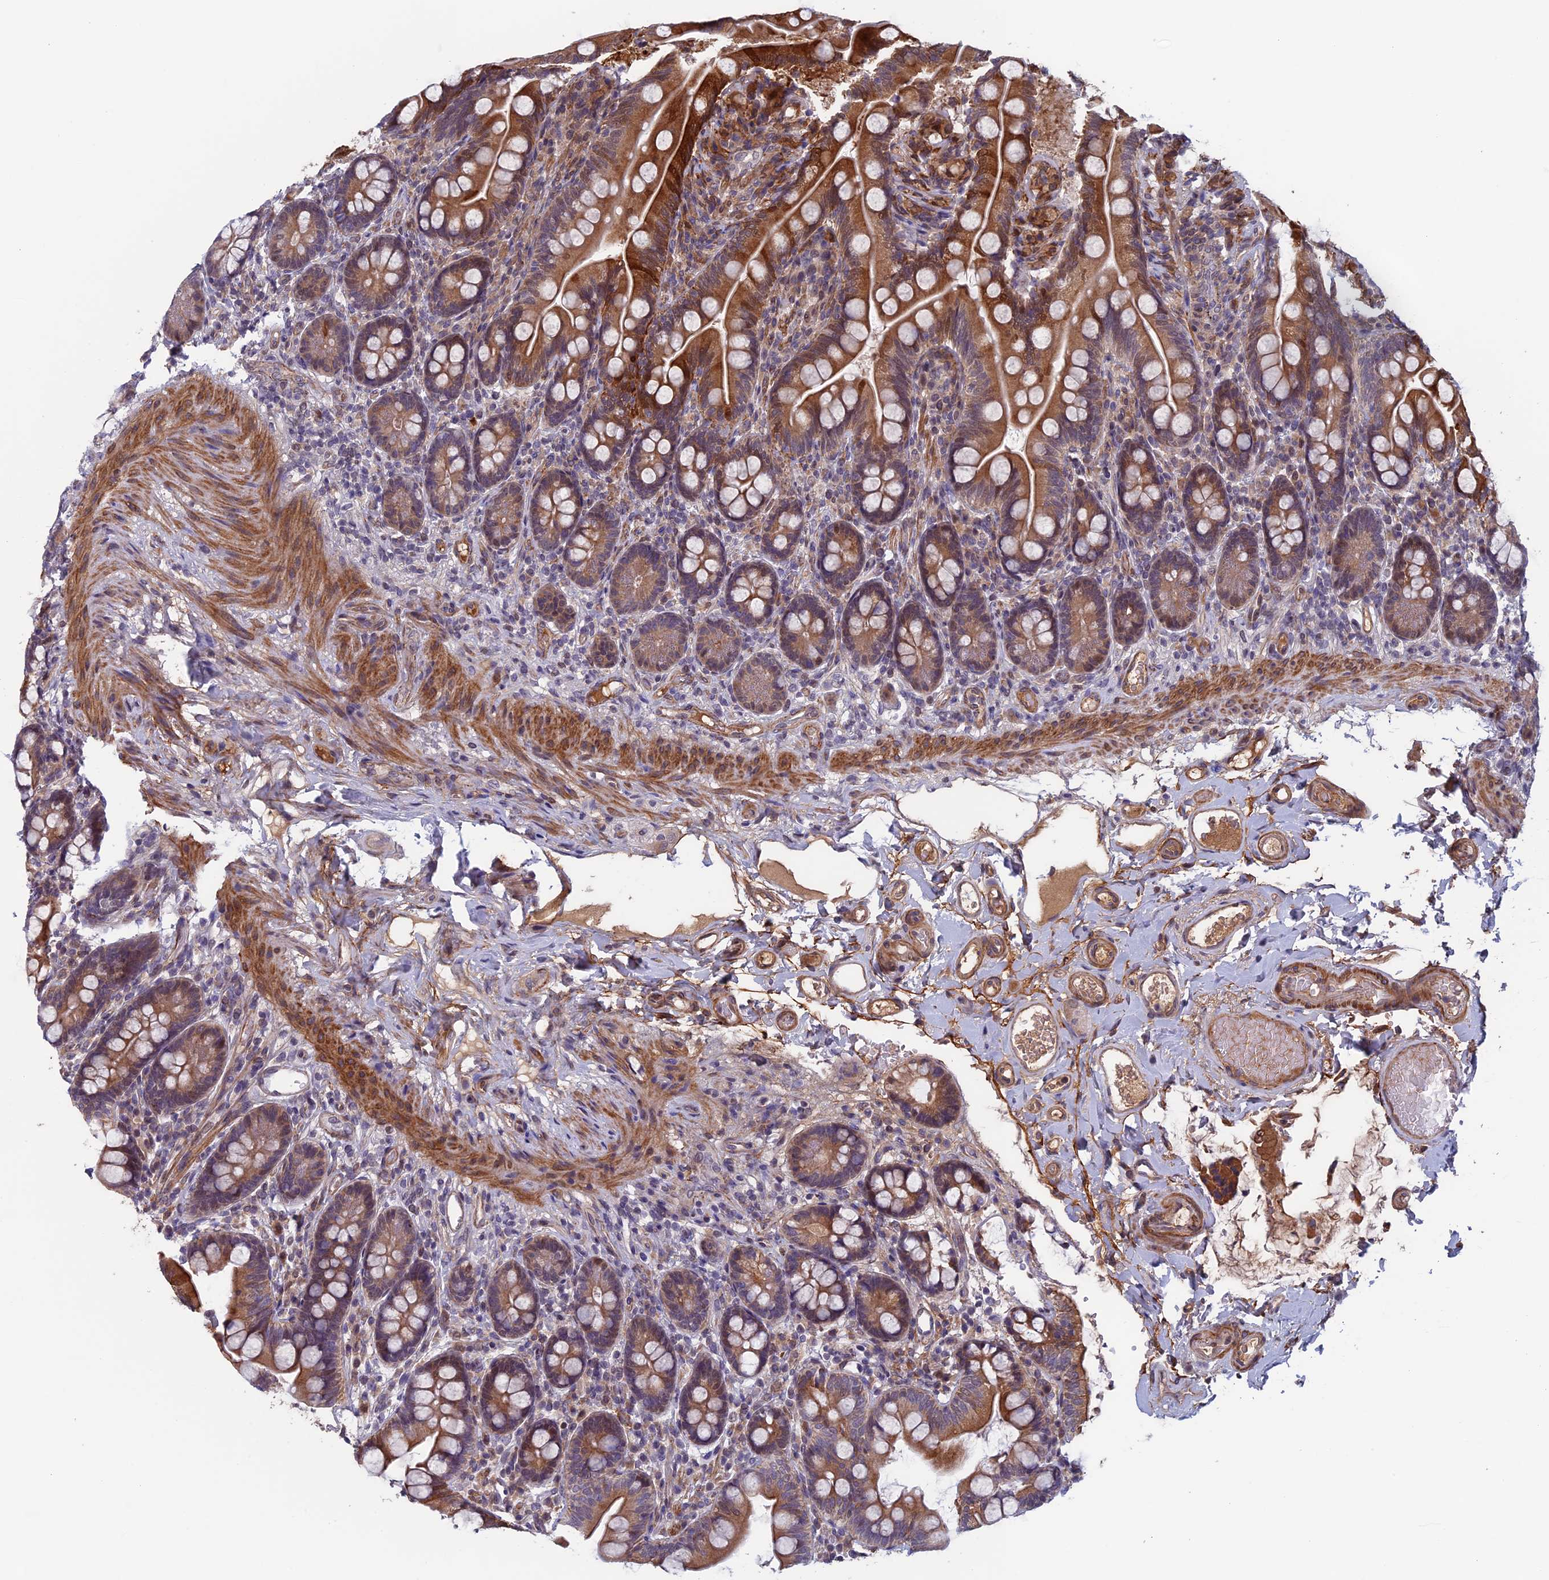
{"staining": {"intensity": "moderate", "quantity": ">75%", "location": "cytoplasmic/membranous"}, "tissue": "small intestine", "cell_type": "Glandular cells", "image_type": "normal", "snomed": [{"axis": "morphology", "description": "Normal tissue, NOS"}, {"axis": "topography", "description": "Small intestine"}], "caption": "About >75% of glandular cells in benign small intestine exhibit moderate cytoplasmic/membranous protein staining as visualized by brown immunohistochemical staining.", "gene": "FADS1", "patient": {"sex": "female", "age": 64}}